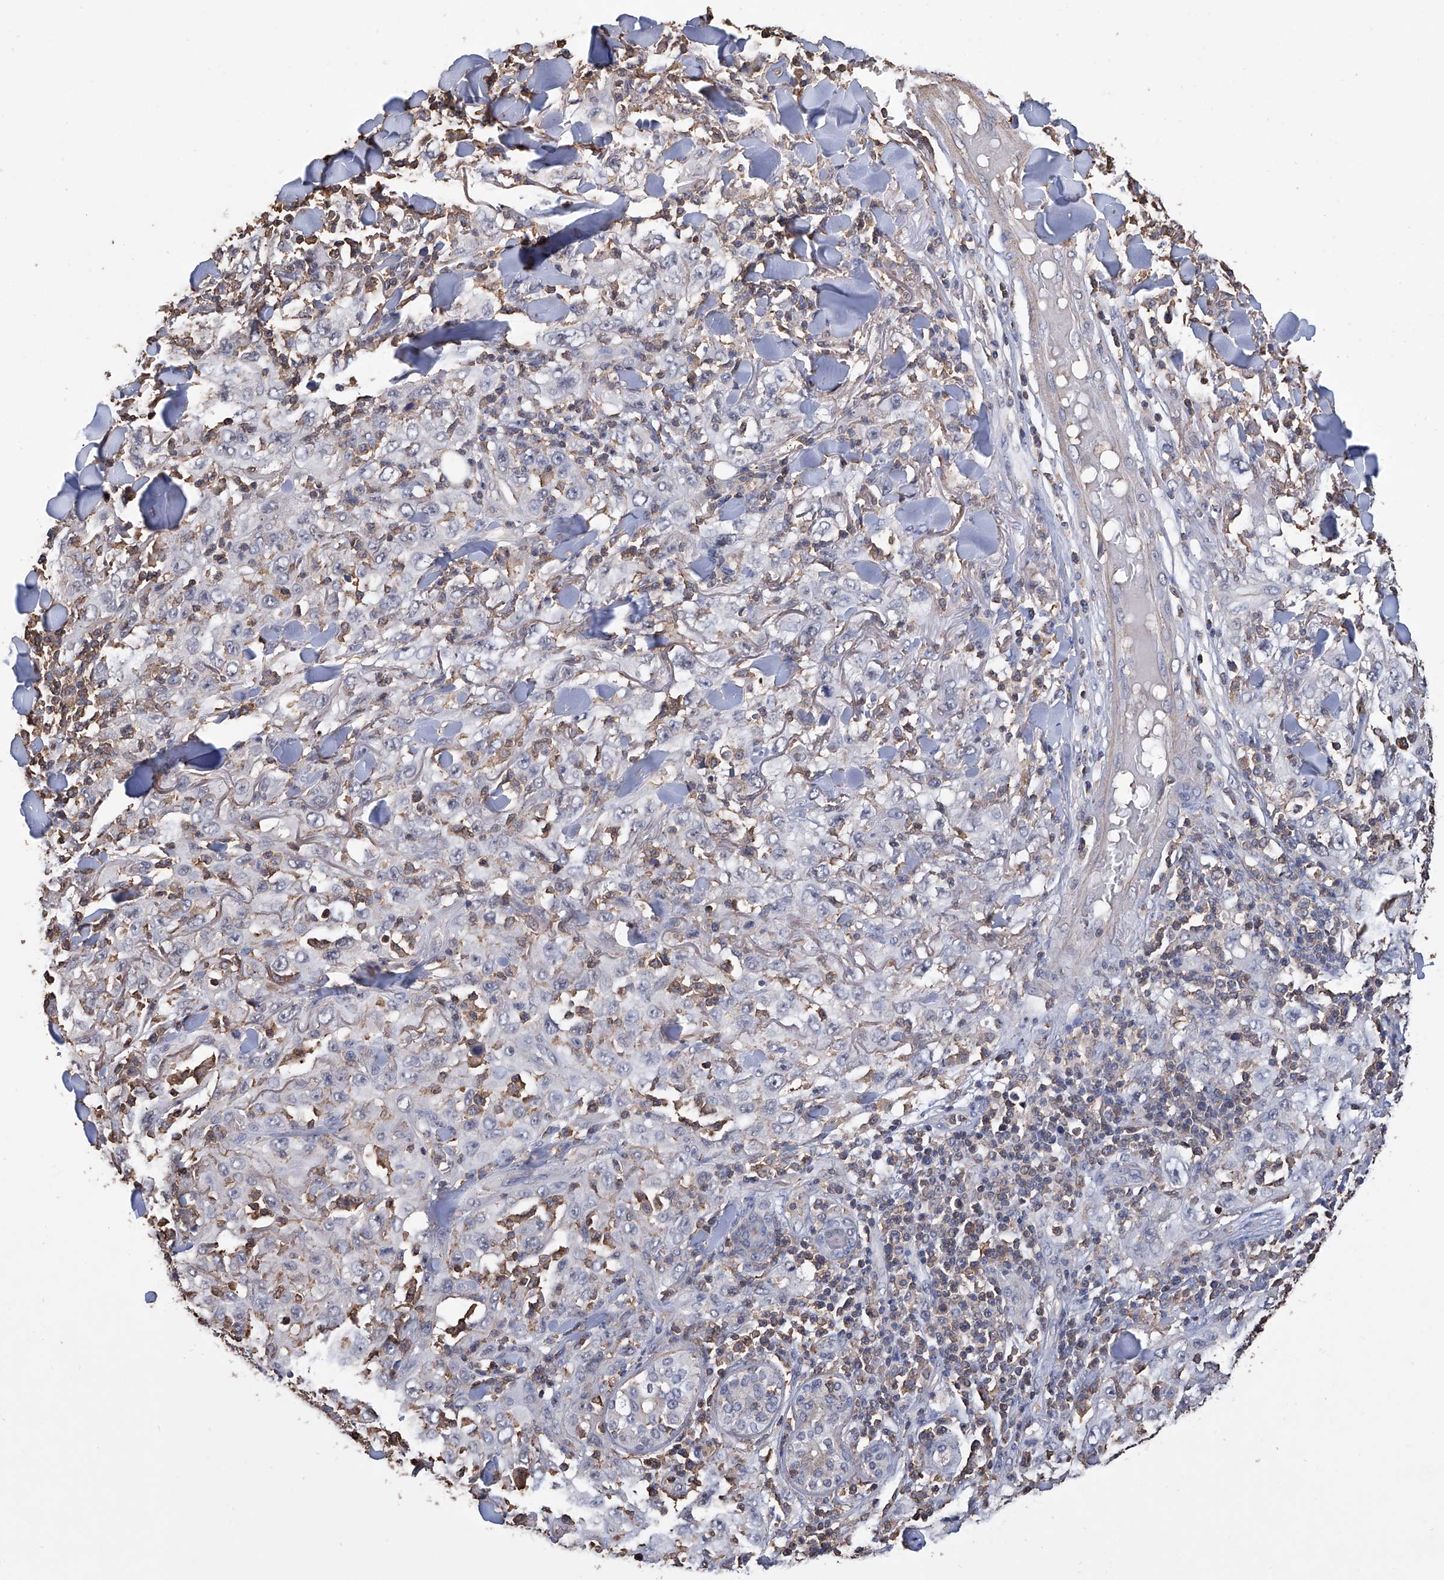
{"staining": {"intensity": "negative", "quantity": "none", "location": "none"}, "tissue": "skin cancer", "cell_type": "Tumor cells", "image_type": "cancer", "snomed": [{"axis": "morphology", "description": "Squamous cell carcinoma, NOS"}, {"axis": "topography", "description": "Skin"}], "caption": "Skin cancer stained for a protein using immunohistochemistry (IHC) reveals no staining tumor cells.", "gene": "GPT", "patient": {"sex": "female", "age": 88}}